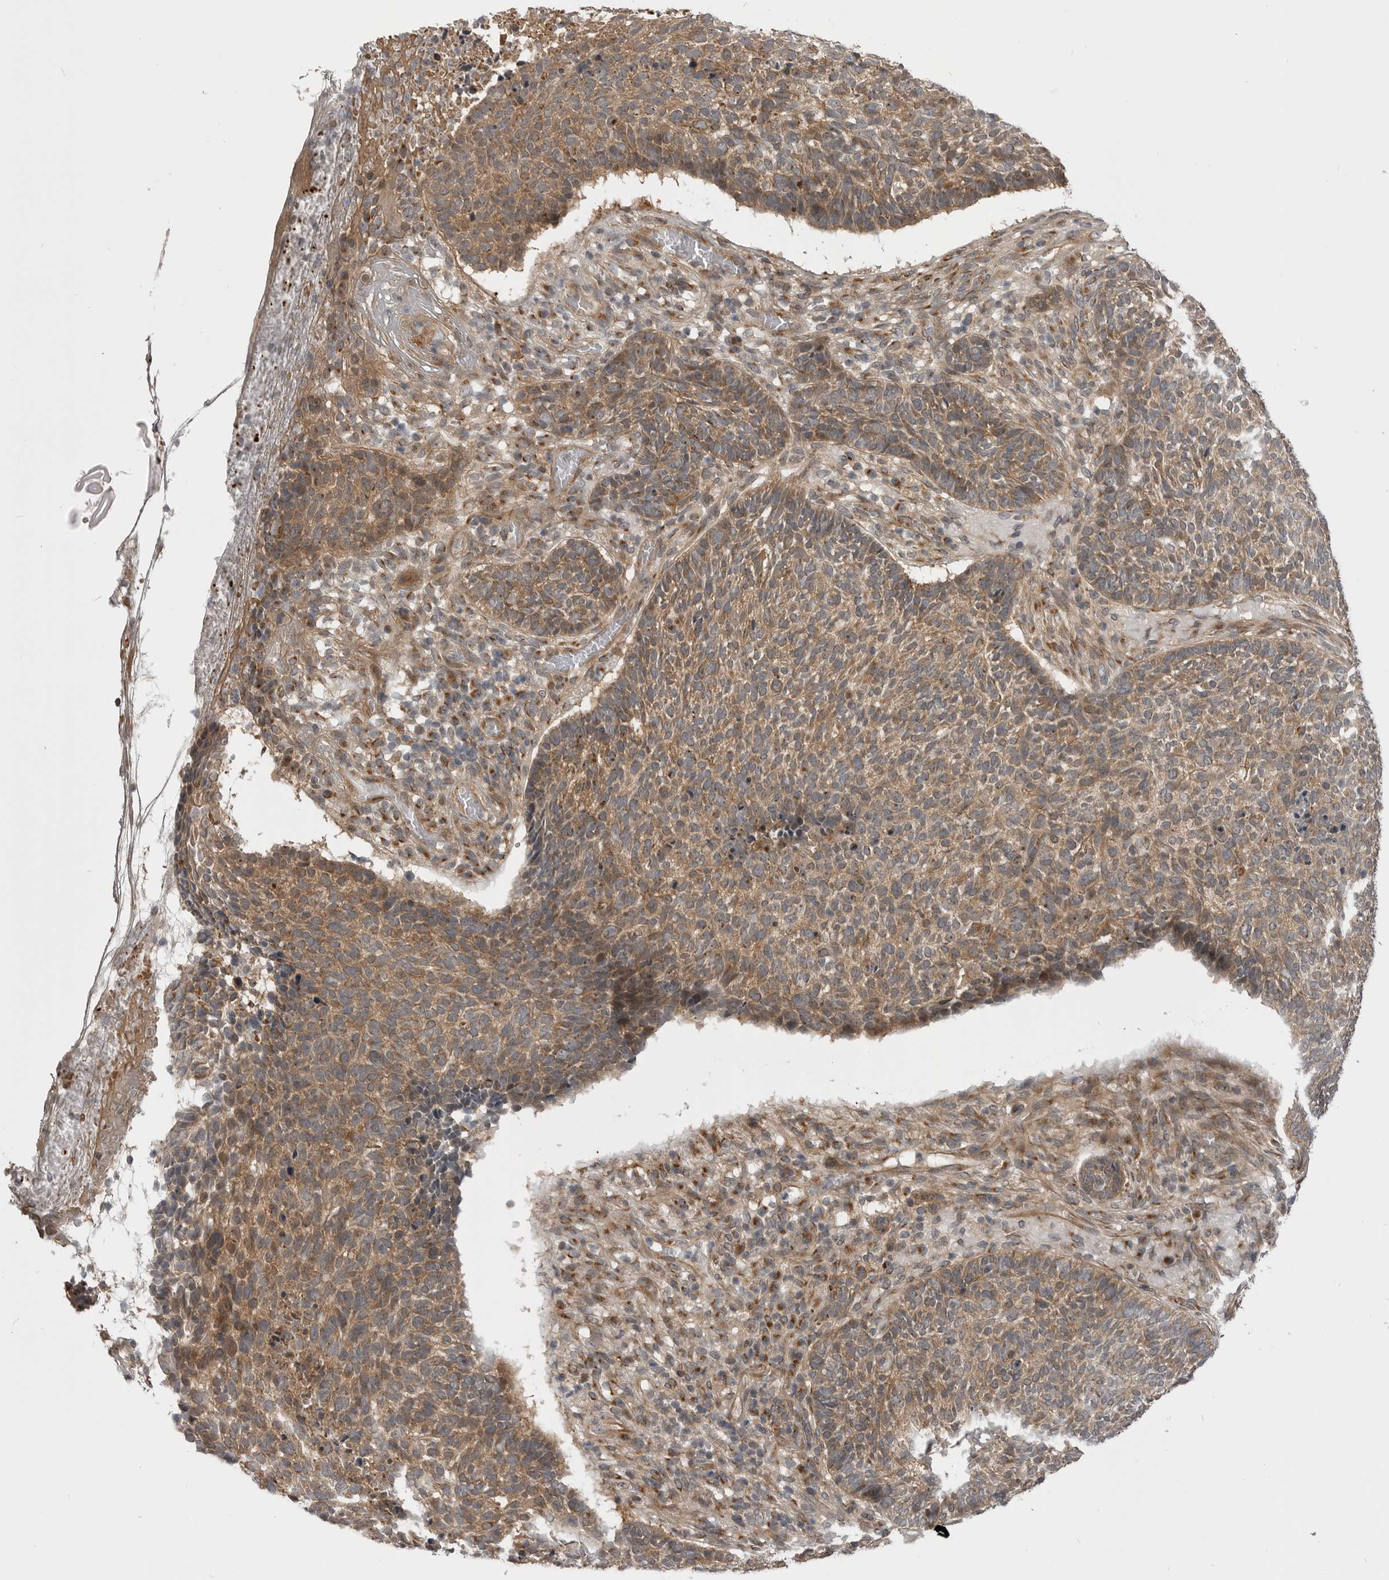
{"staining": {"intensity": "moderate", "quantity": ">75%", "location": "cytoplasmic/membranous"}, "tissue": "skin cancer", "cell_type": "Tumor cells", "image_type": "cancer", "snomed": [{"axis": "morphology", "description": "Basal cell carcinoma"}, {"axis": "topography", "description": "Skin"}], "caption": "Protein expression analysis of skin cancer (basal cell carcinoma) shows moderate cytoplasmic/membranous staining in approximately >75% of tumor cells.", "gene": "PDCL", "patient": {"sex": "male", "age": 85}}